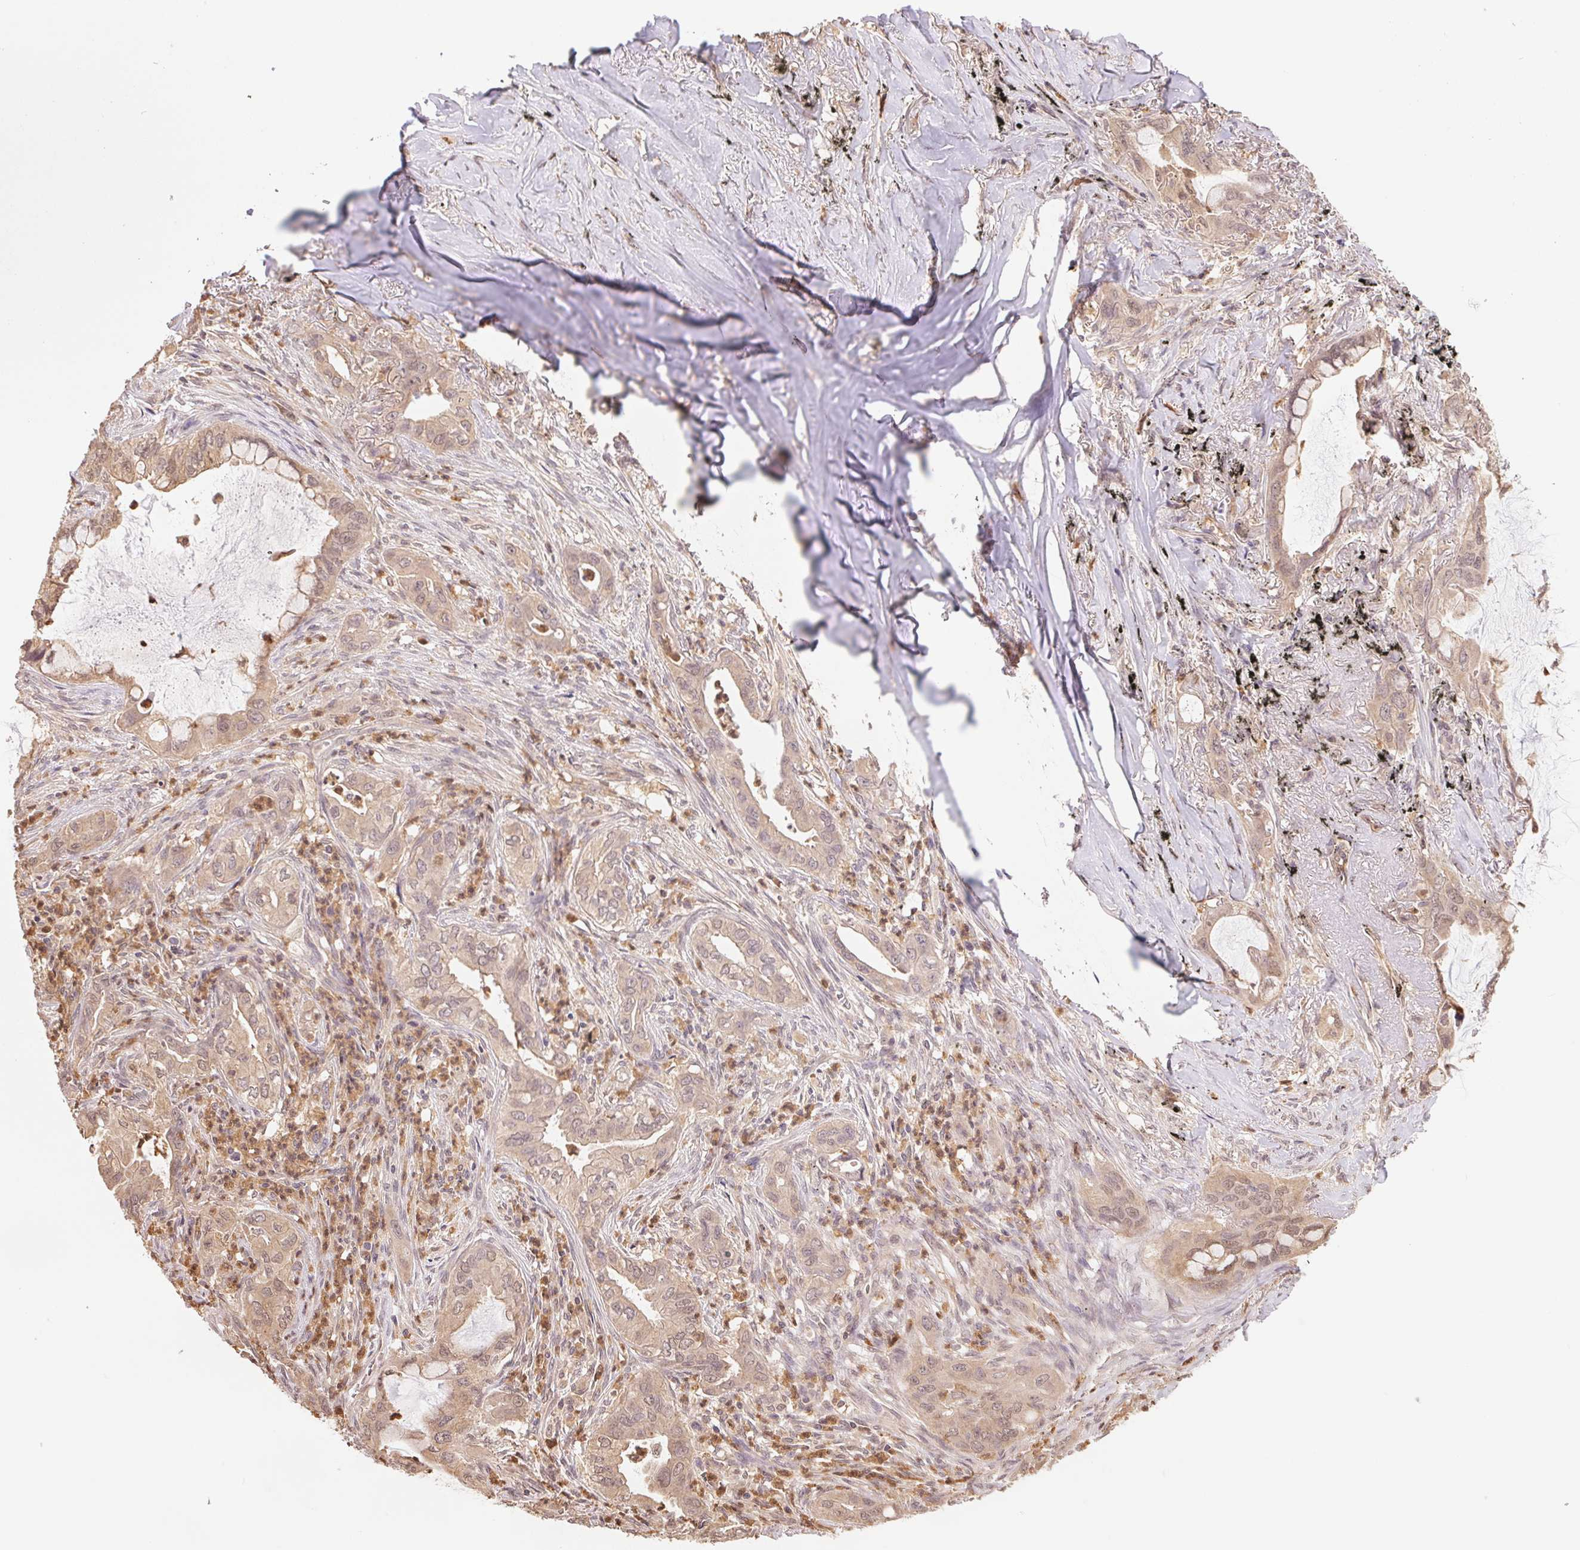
{"staining": {"intensity": "weak", "quantity": ">75%", "location": "cytoplasmic/membranous"}, "tissue": "lung cancer", "cell_type": "Tumor cells", "image_type": "cancer", "snomed": [{"axis": "morphology", "description": "Adenocarcinoma, NOS"}, {"axis": "topography", "description": "Lung"}], "caption": "High-magnification brightfield microscopy of lung cancer stained with DAB (brown) and counterstained with hematoxylin (blue). tumor cells exhibit weak cytoplasmic/membranous staining is appreciated in about>75% of cells.", "gene": "CDC123", "patient": {"sex": "male", "age": 65}}